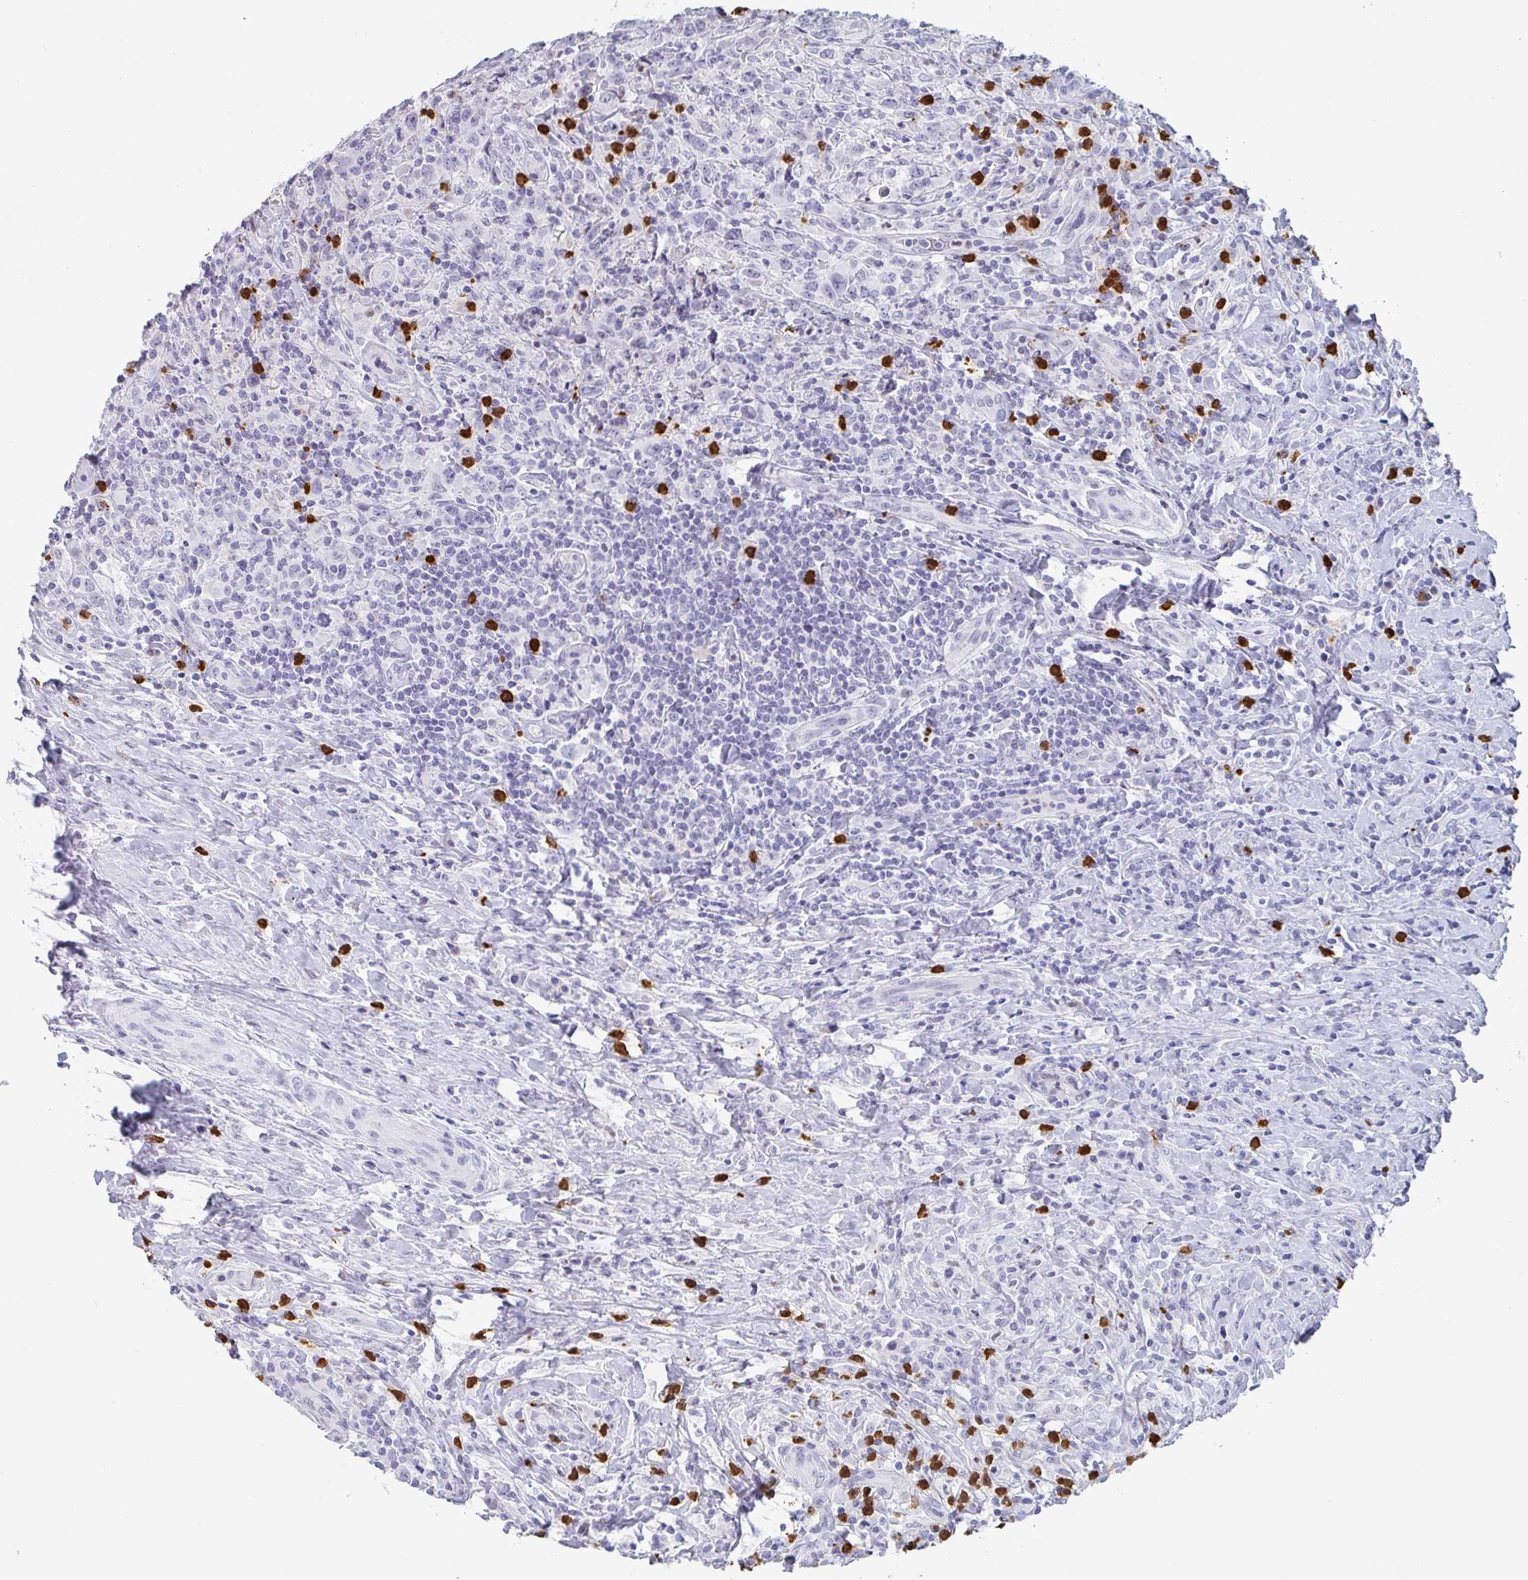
{"staining": {"intensity": "negative", "quantity": "none", "location": "none"}, "tissue": "lymphoma", "cell_type": "Tumor cells", "image_type": "cancer", "snomed": [{"axis": "morphology", "description": "Hodgkin's disease, NOS"}, {"axis": "topography", "description": "Lymph node"}], "caption": "Tumor cells are negative for protein expression in human Hodgkin's disease. Brightfield microscopy of immunohistochemistry stained with DAB (3,3'-diaminobenzidine) (brown) and hematoxylin (blue), captured at high magnification.", "gene": "RUBCN", "patient": {"sex": "female", "age": 18}}